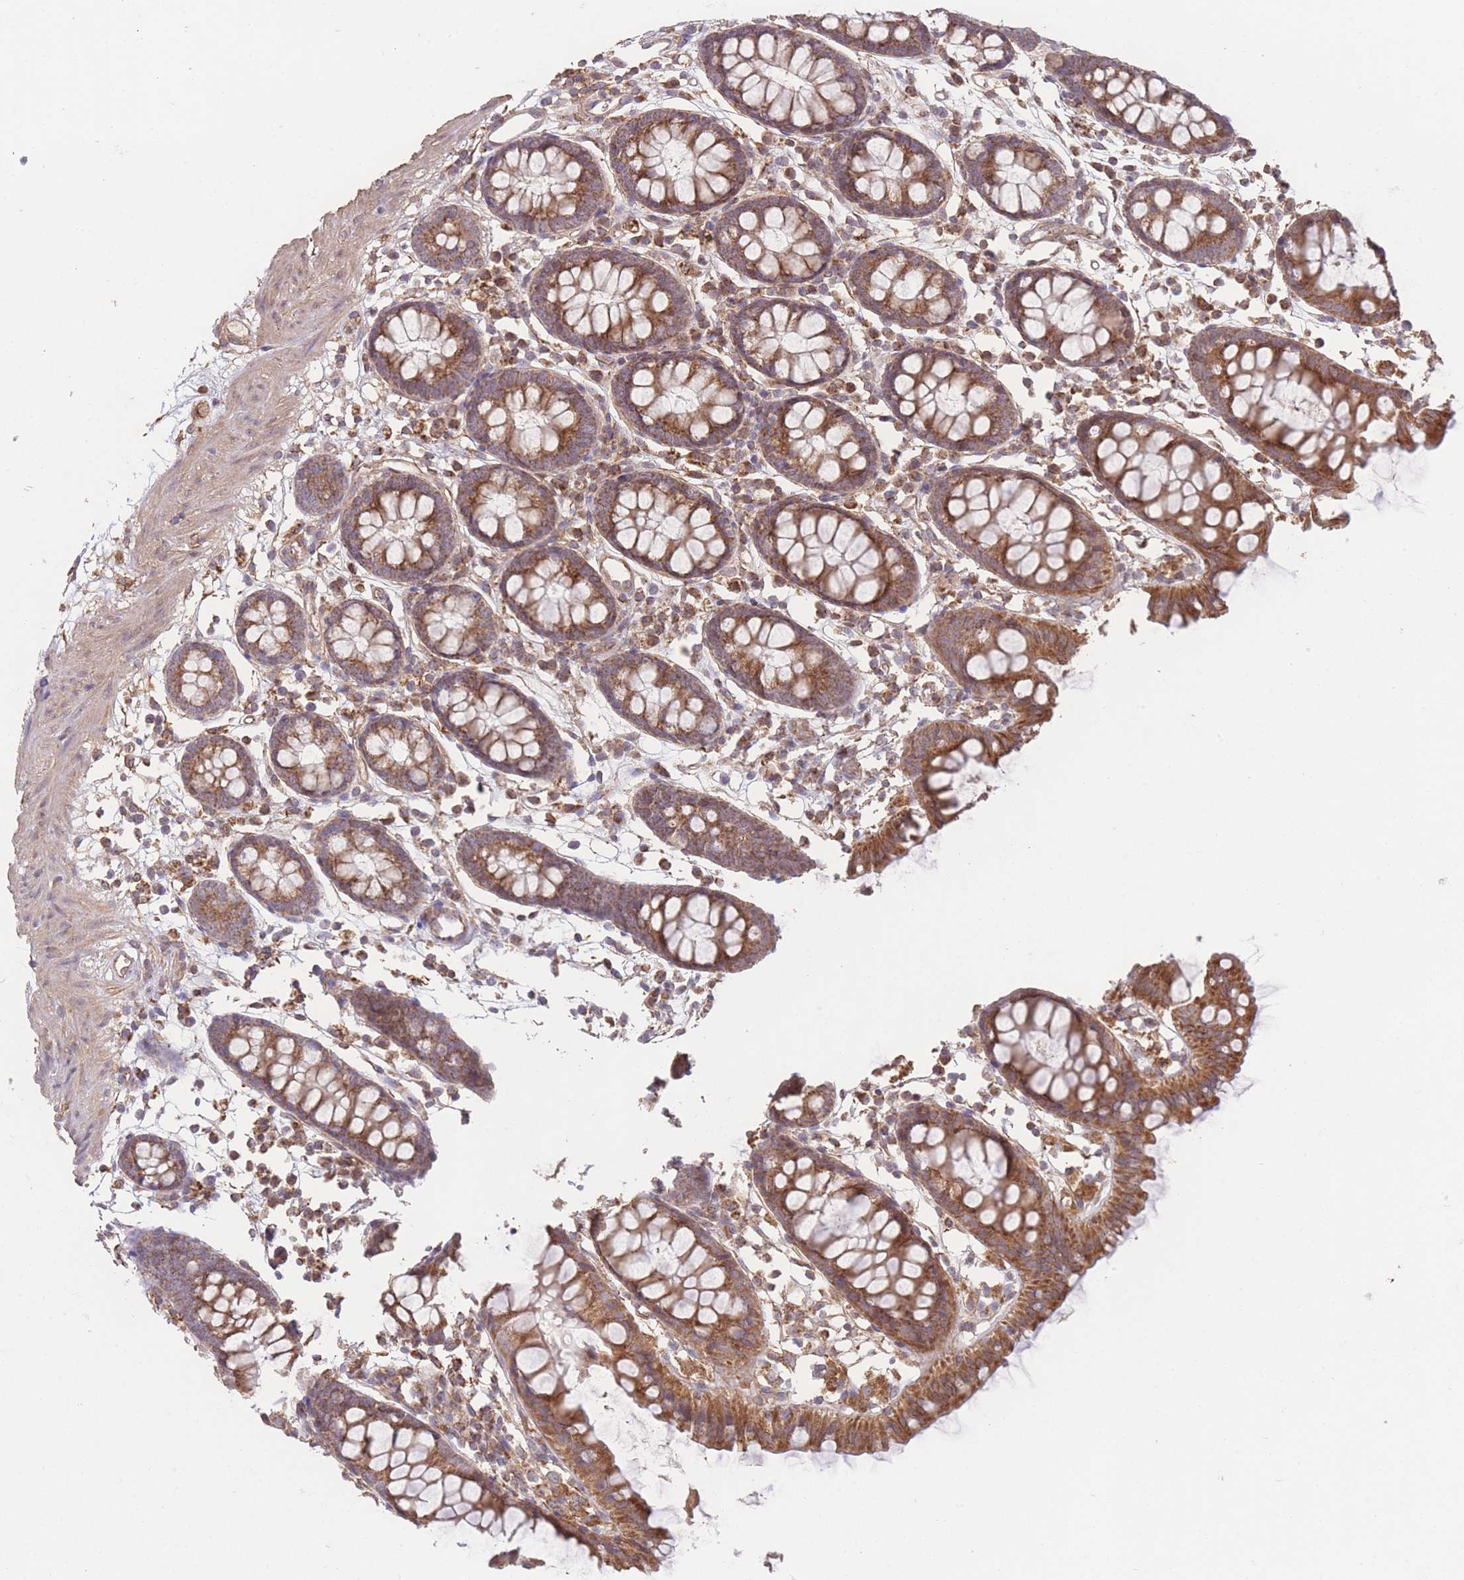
{"staining": {"intensity": "moderate", "quantity": ">75%", "location": "cytoplasmic/membranous"}, "tissue": "colon", "cell_type": "Endothelial cells", "image_type": "normal", "snomed": [{"axis": "morphology", "description": "Normal tissue, NOS"}, {"axis": "topography", "description": "Colon"}], "caption": "IHC of benign human colon reveals medium levels of moderate cytoplasmic/membranous expression in about >75% of endothelial cells.", "gene": "PXMP4", "patient": {"sex": "female", "age": 84}}